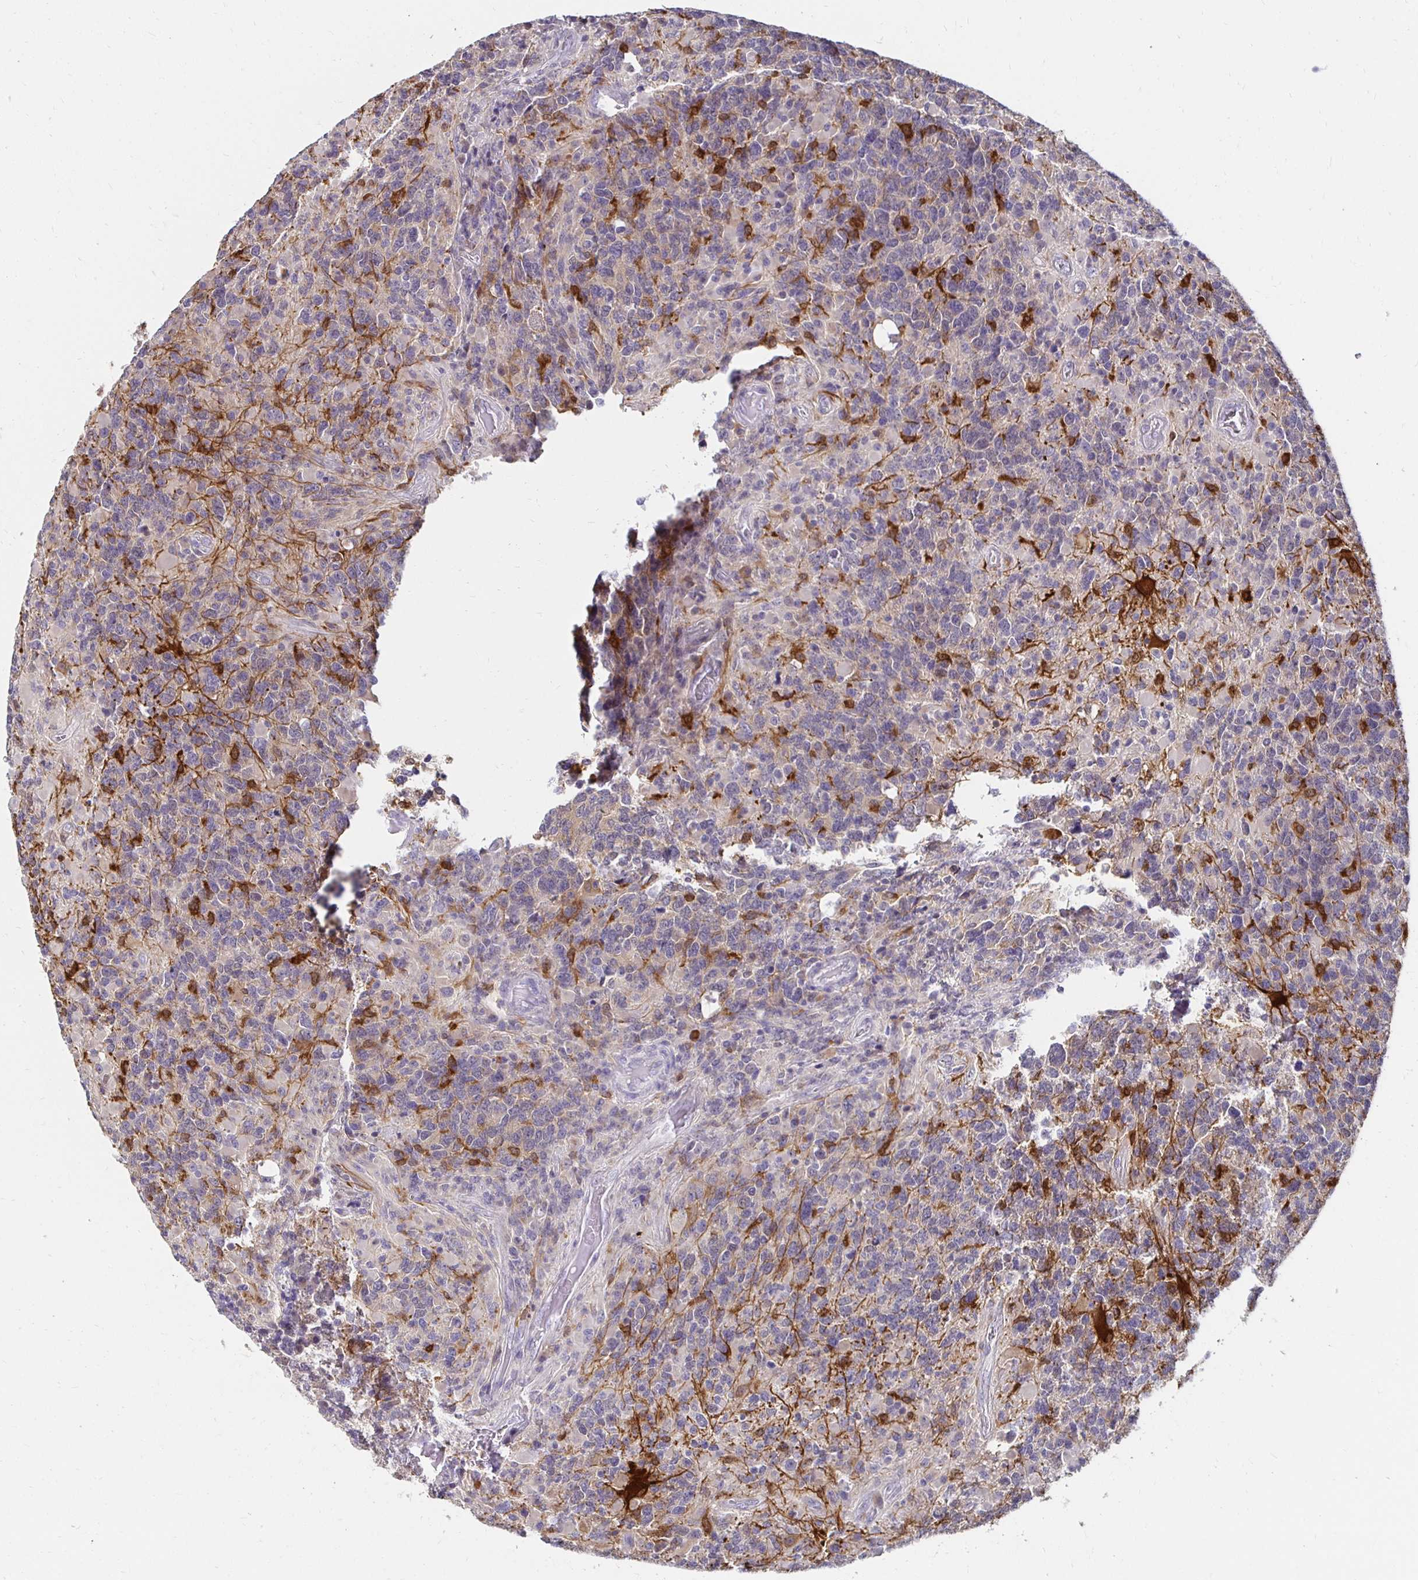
{"staining": {"intensity": "negative", "quantity": "none", "location": "none"}, "tissue": "glioma", "cell_type": "Tumor cells", "image_type": "cancer", "snomed": [{"axis": "morphology", "description": "Glioma, malignant, High grade"}, {"axis": "topography", "description": "Brain"}], "caption": "Immunohistochemistry of human malignant glioma (high-grade) exhibits no positivity in tumor cells.", "gene": "PADI2", "patient": {"sex": "female", "age": 40}}